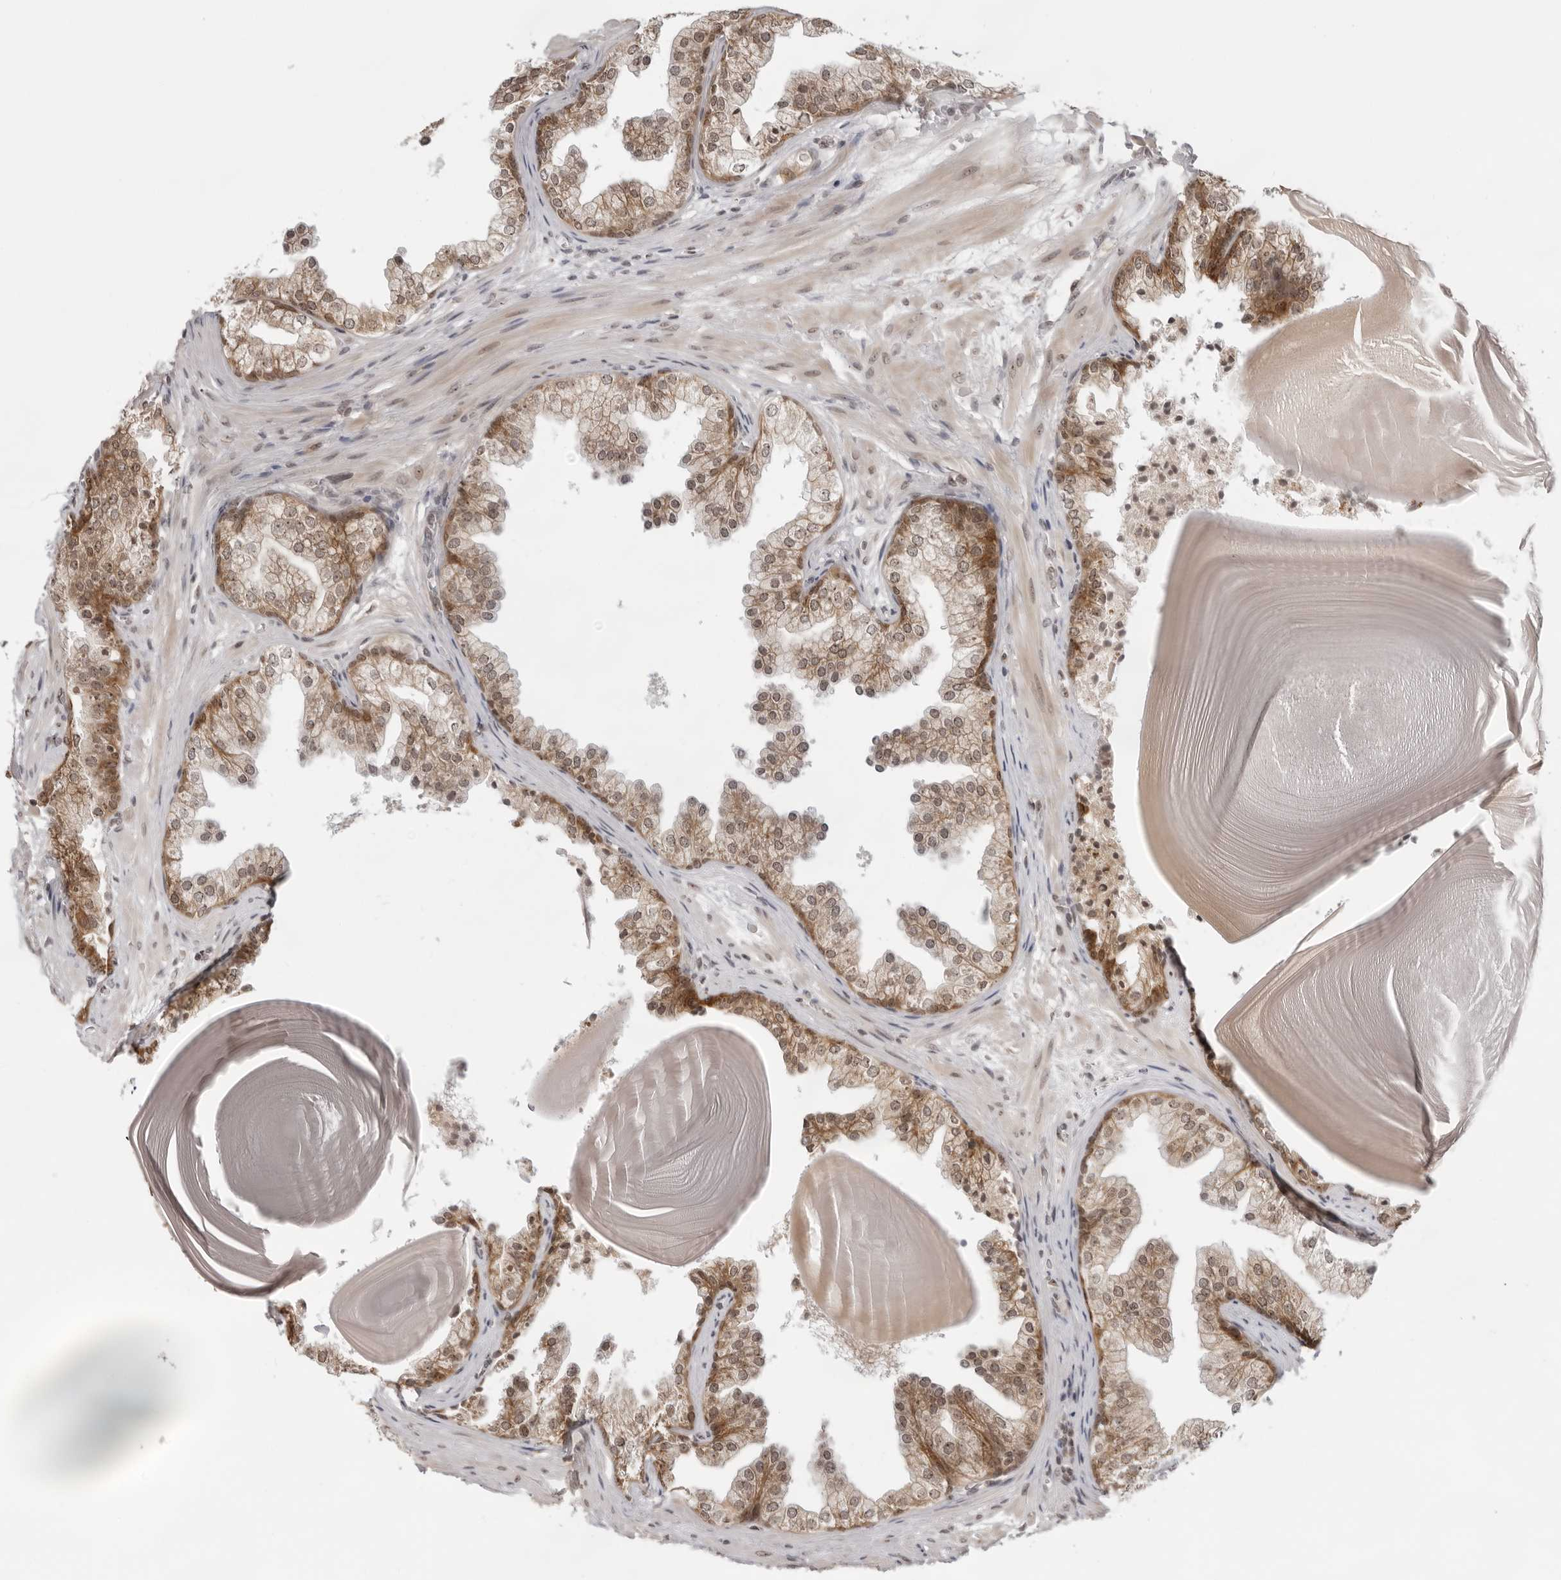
{"staining": {"intensity": "moderate", "quantity": ">75%", "location": "cytoplasmic/membranous,nuclear"}, "tissue": "prostate", "cell_type": "Glandular cells", "image_type": "normal", "snomed": [{"axis": "morphology", "description": "Normal tissue, NOS"}, {"axis": "topography", "description": "Prostate"}], "caption": "Glandular cells show moderate cytoplasmic/membranous,nuclear expression in about >75% of cells in benign prostate.", "gene": "EXOSC10", "patient": {"sex": "male", "age": 48}}